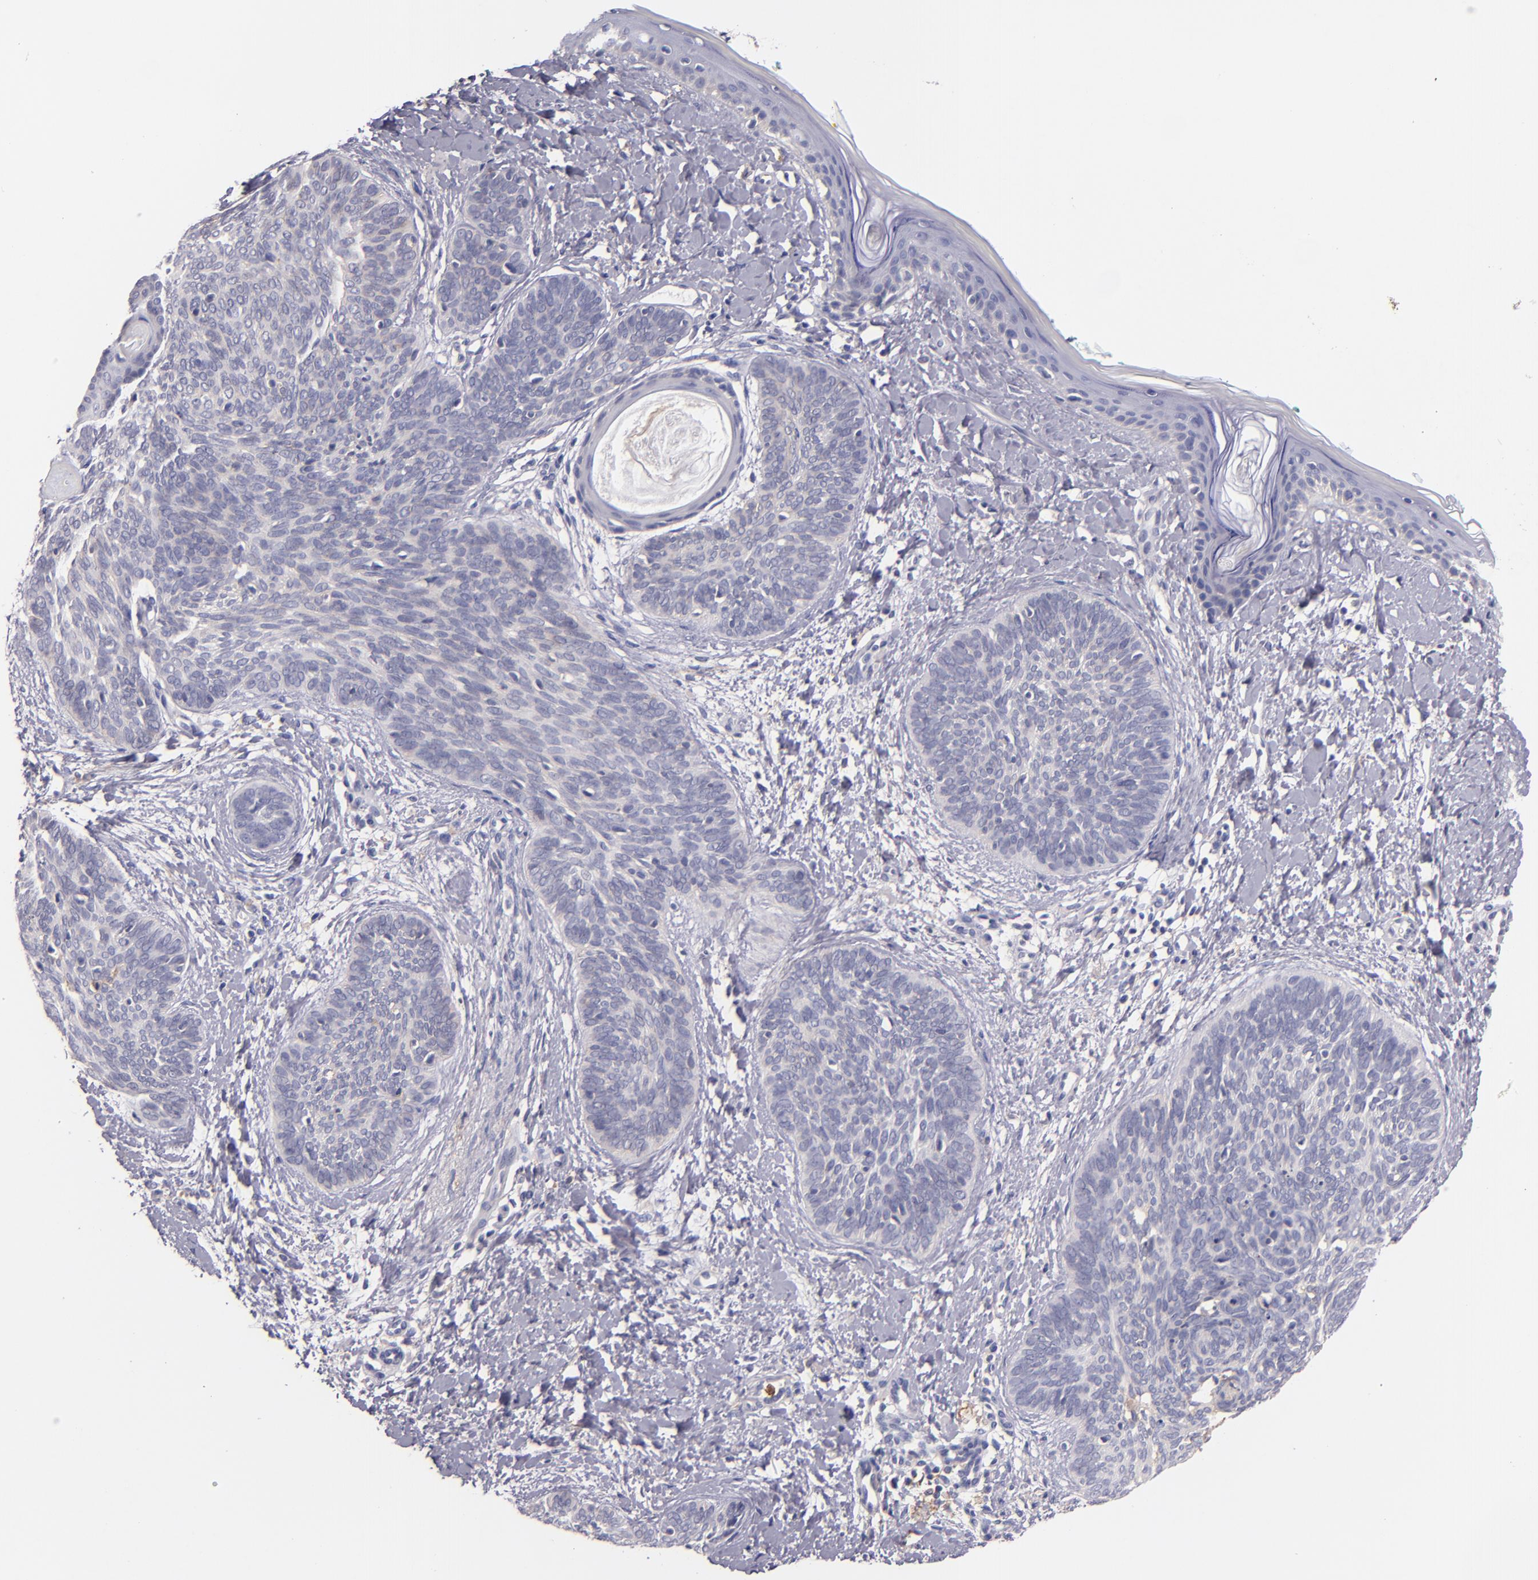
{"staining": {"intensity": "negative", "quantity": "none", "location": "none"}, "tissue": "skin cancer", "cell_type": "Tumor cells", "image_type": "cancer", "snomed": [{"axis": "morphology", "description": "Basal cell carcinoma"}, {"axis": "topography", "description": "Skin"}], "caption": "The micrograph exhibits no significant staining in tumor cells of skin cancer.", "gene": "C5AR1", "patient": {"sex": "female", "age": 81}}